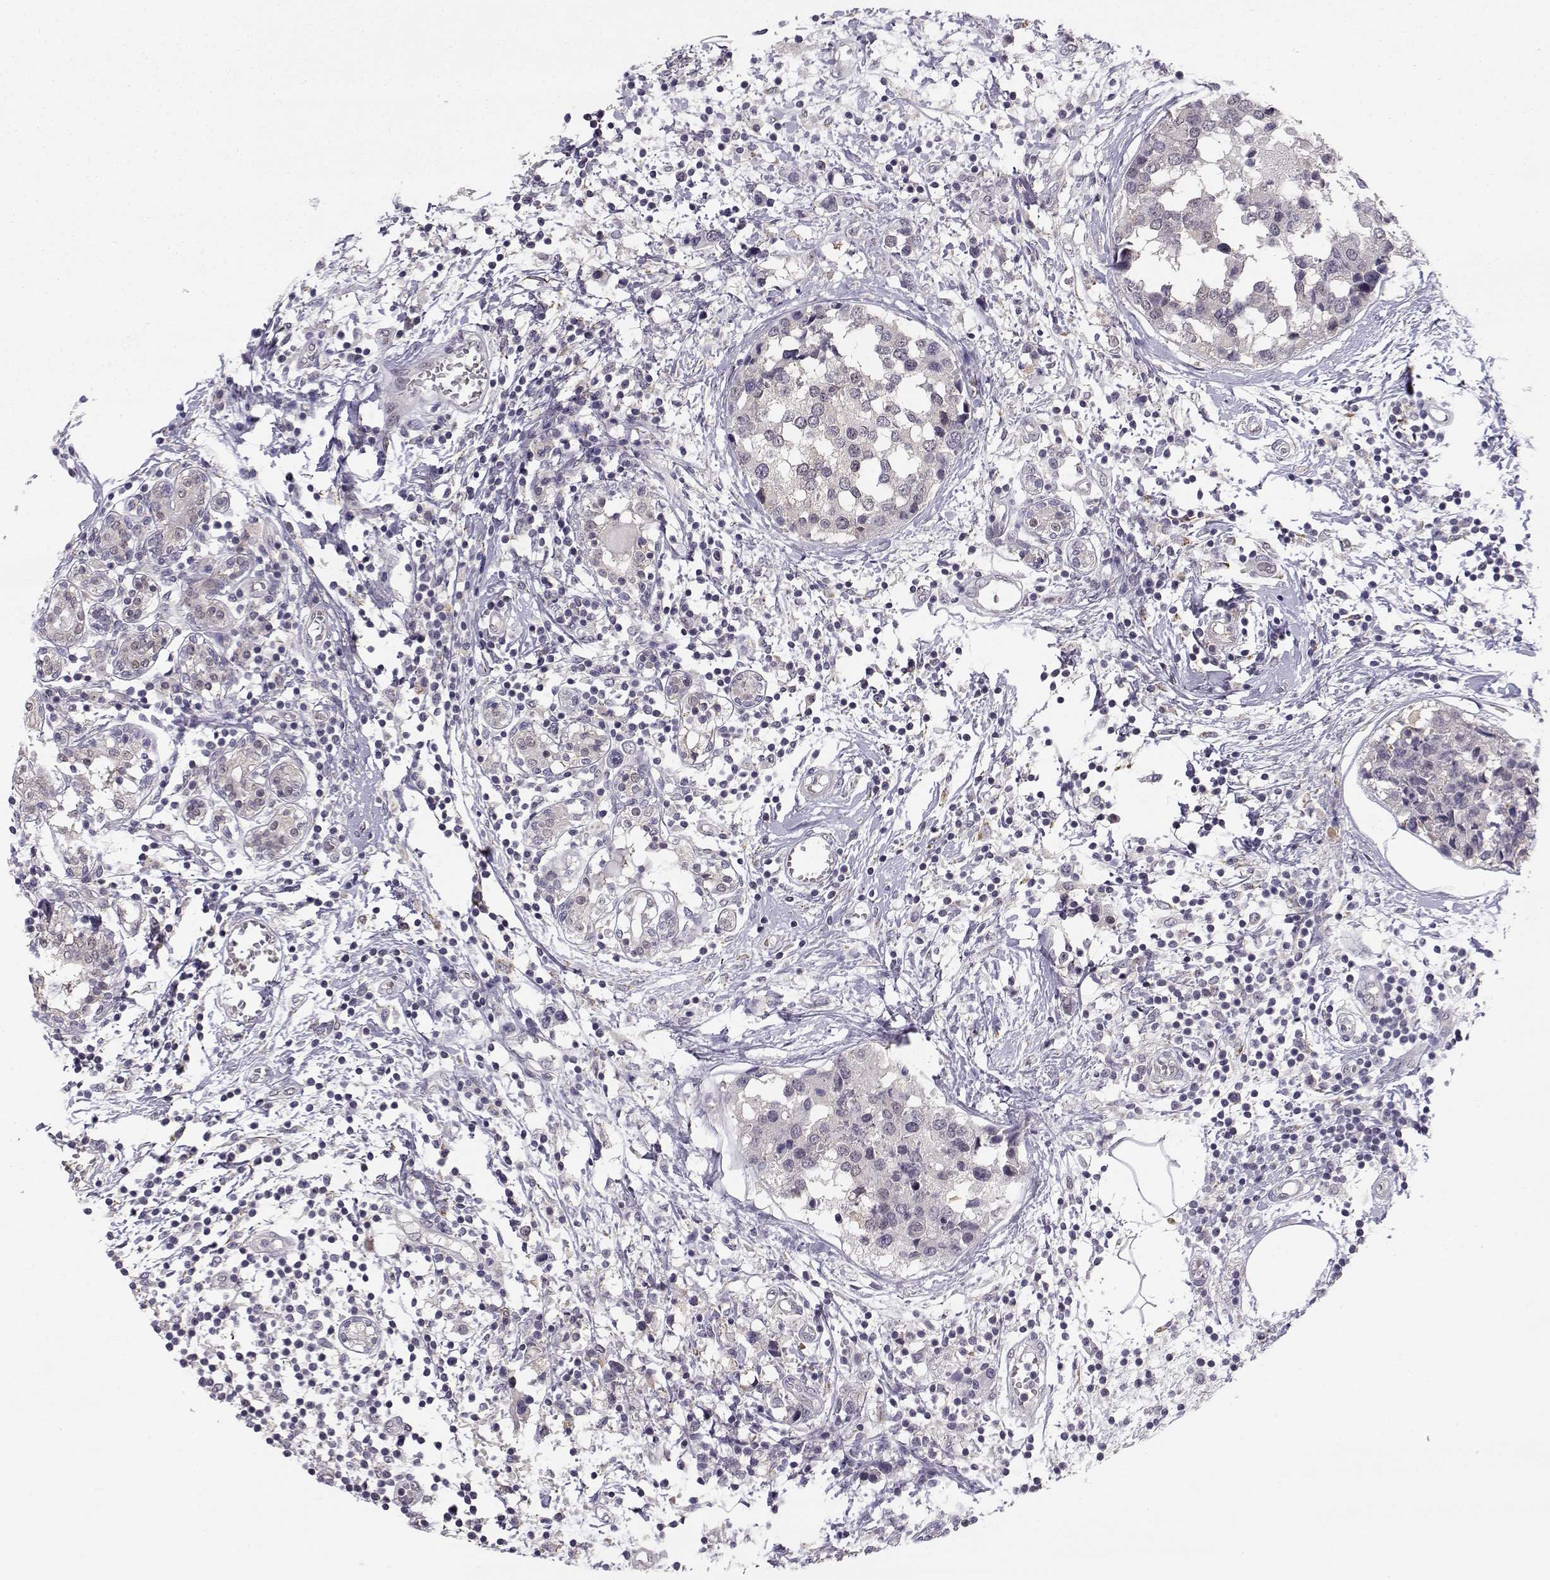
{"staining": {"intensity": "negative", "quantity": "none", "location": "none"}, "tissue": "breast cancer", "cell_type": "Tumor cells", "image_type": "cancer", "snomed": [{"axis": "morphology", "description": "Lobular carcinoma"}, {"axis": "topography", "description": "Breast"}], "caption": "Image shows no protein positivity in tumor cells of breast lobular carcinoma tissue.", "gene": "KIF13B", "patient": {"sex": "female", "age": 59}}